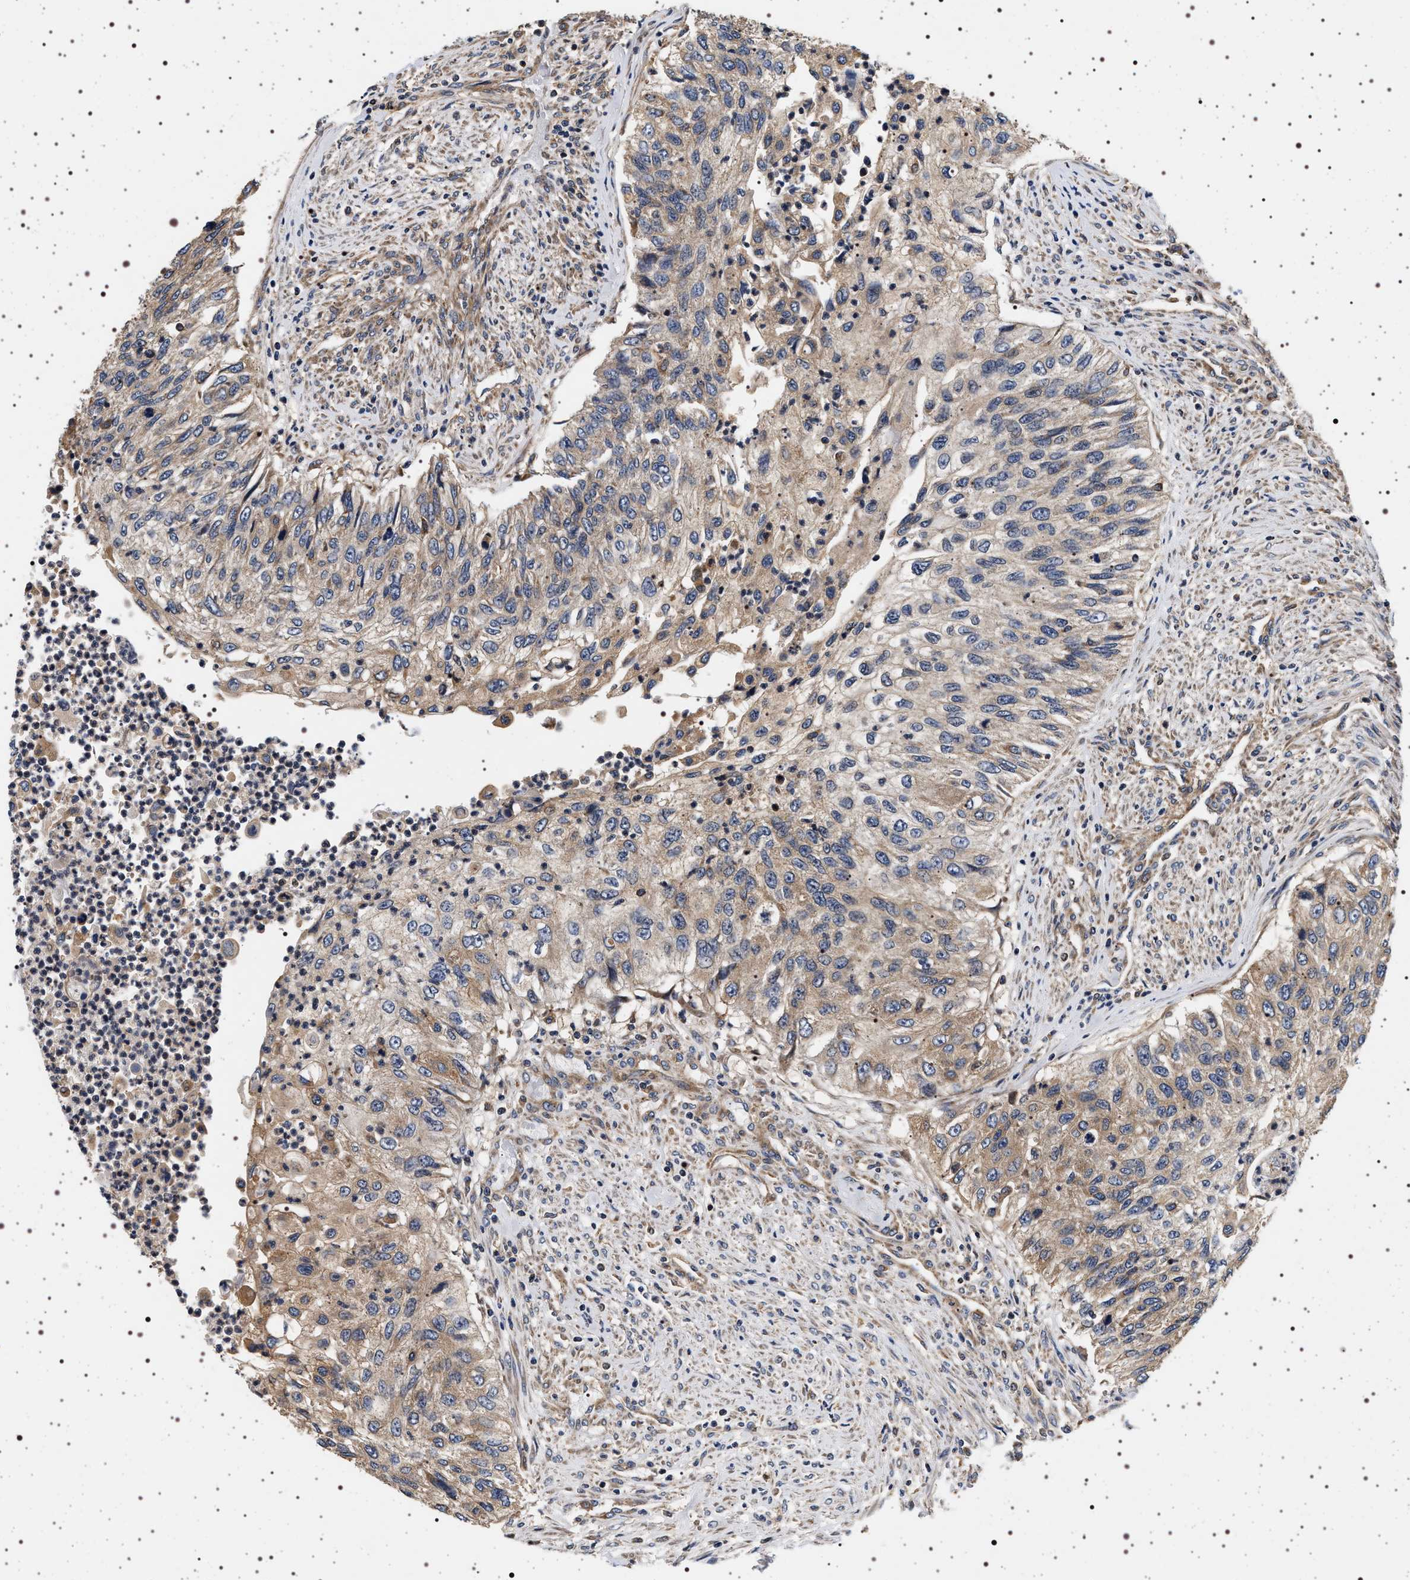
{"staining": {"intensity": "weak", "quantity": ">75%", "location": "cytoplasmic/membranous"}, "tissue": "urothelial cancer", "cell_type": "Tumor cells", "image_type": "cancer", "snomed": [{"axis": "morphology", "description": "Urothelial carcinoma, High grade"}, {"axis": "topography", "description": "Urinary bladder"}], "caption": "Protein analysis of urothelial cancer tissue demonstrates weak cytoplasmic/membranous staining in about >75% of tumor cells.", "gene": "DCBLD2", "patient": {"sex": "female", "age": 60}}